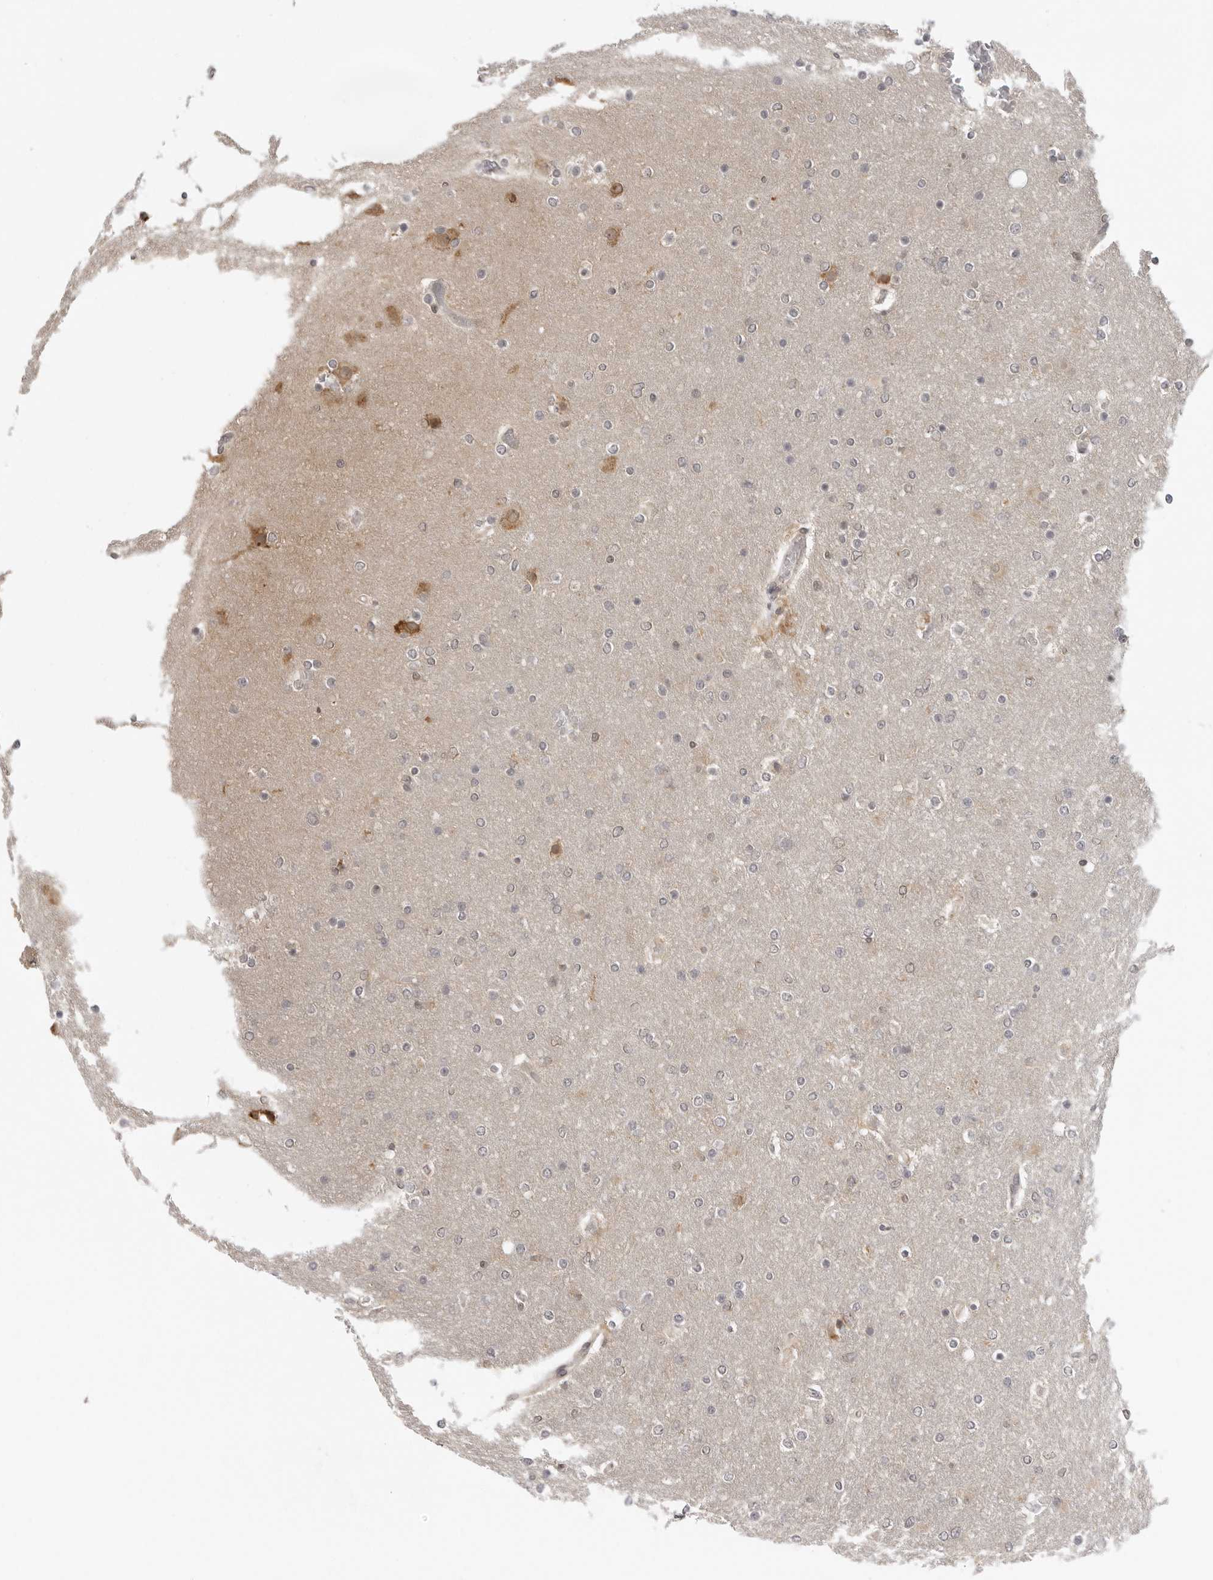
{"staining": {"intensity": "negative", "quantity": "none", "location": "none"}, "tissue": "glioma", "cell_type": "Tumor cells", "image_type": "cancer", "snomed": [{"axis": "morphology", "description": "Glioma, malignant, High grade"}, {"axis": "topography", "description": "Cerebral cortex"}], "caption": "Tumor cells show no significant protein expression in malignant glioma (high-grade).", "gene": "PRRC2A", "patient": {"sex": "female", "age": 36}}